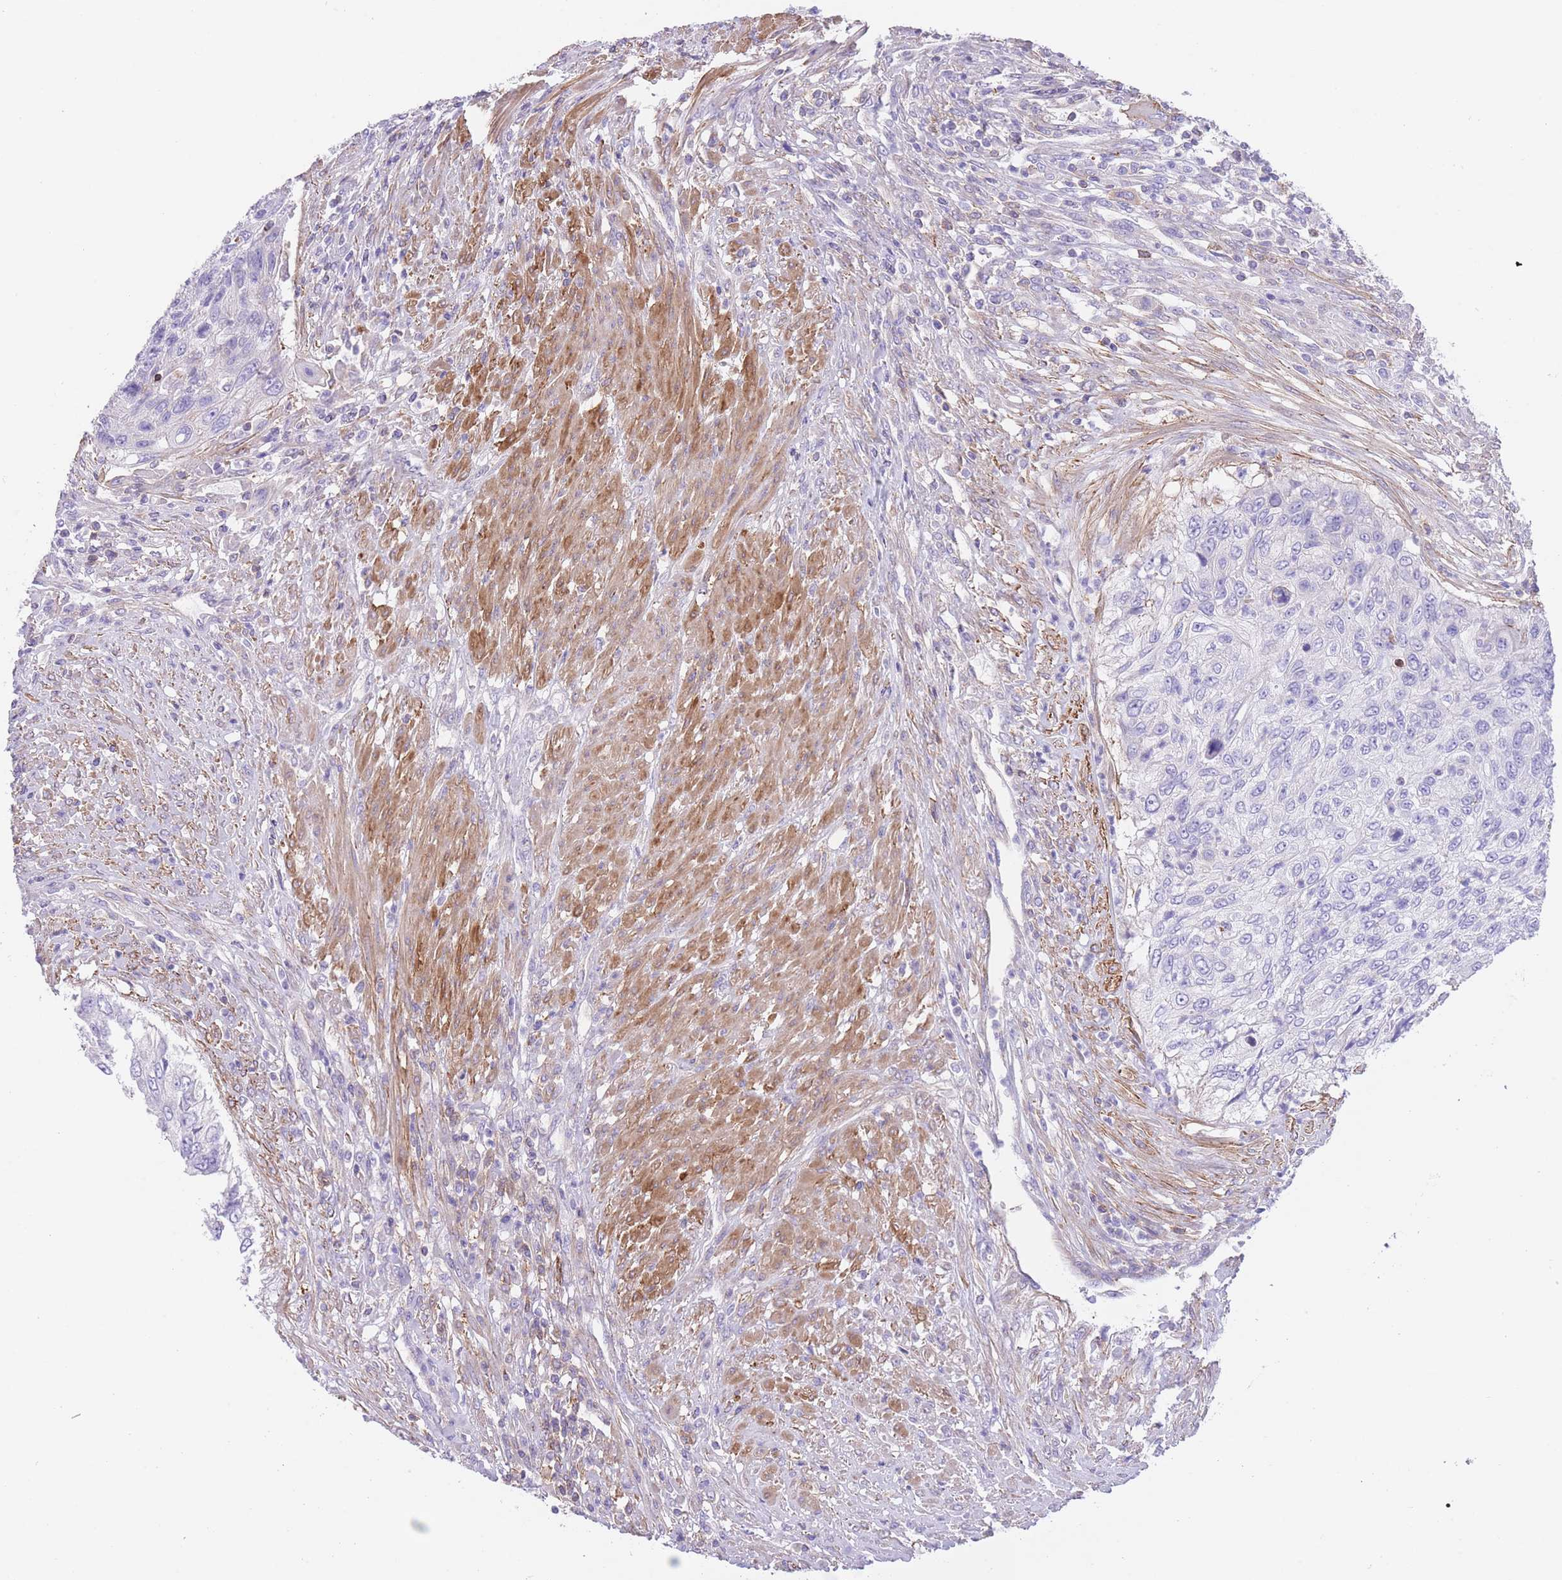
{"staining": {"intensity": "negative", "quantity": "none", "location": "none"}, "tissue": "urothelial cancer", "cell_type": "Tumor cells", "image_type": "cancer", "snomed": [{"axis": "morphology", "description": "Urothelial carcinoma, High grade"}, {"axis": "topography", "description": "Urinary bladder"}], "caption": "Immunohistochemical staining of urothelial carcinoma (high-grade) reveals no significant staining in tumor cells.", "gene": "LDB3", "patient": {"sex": "female", "age": 60}}